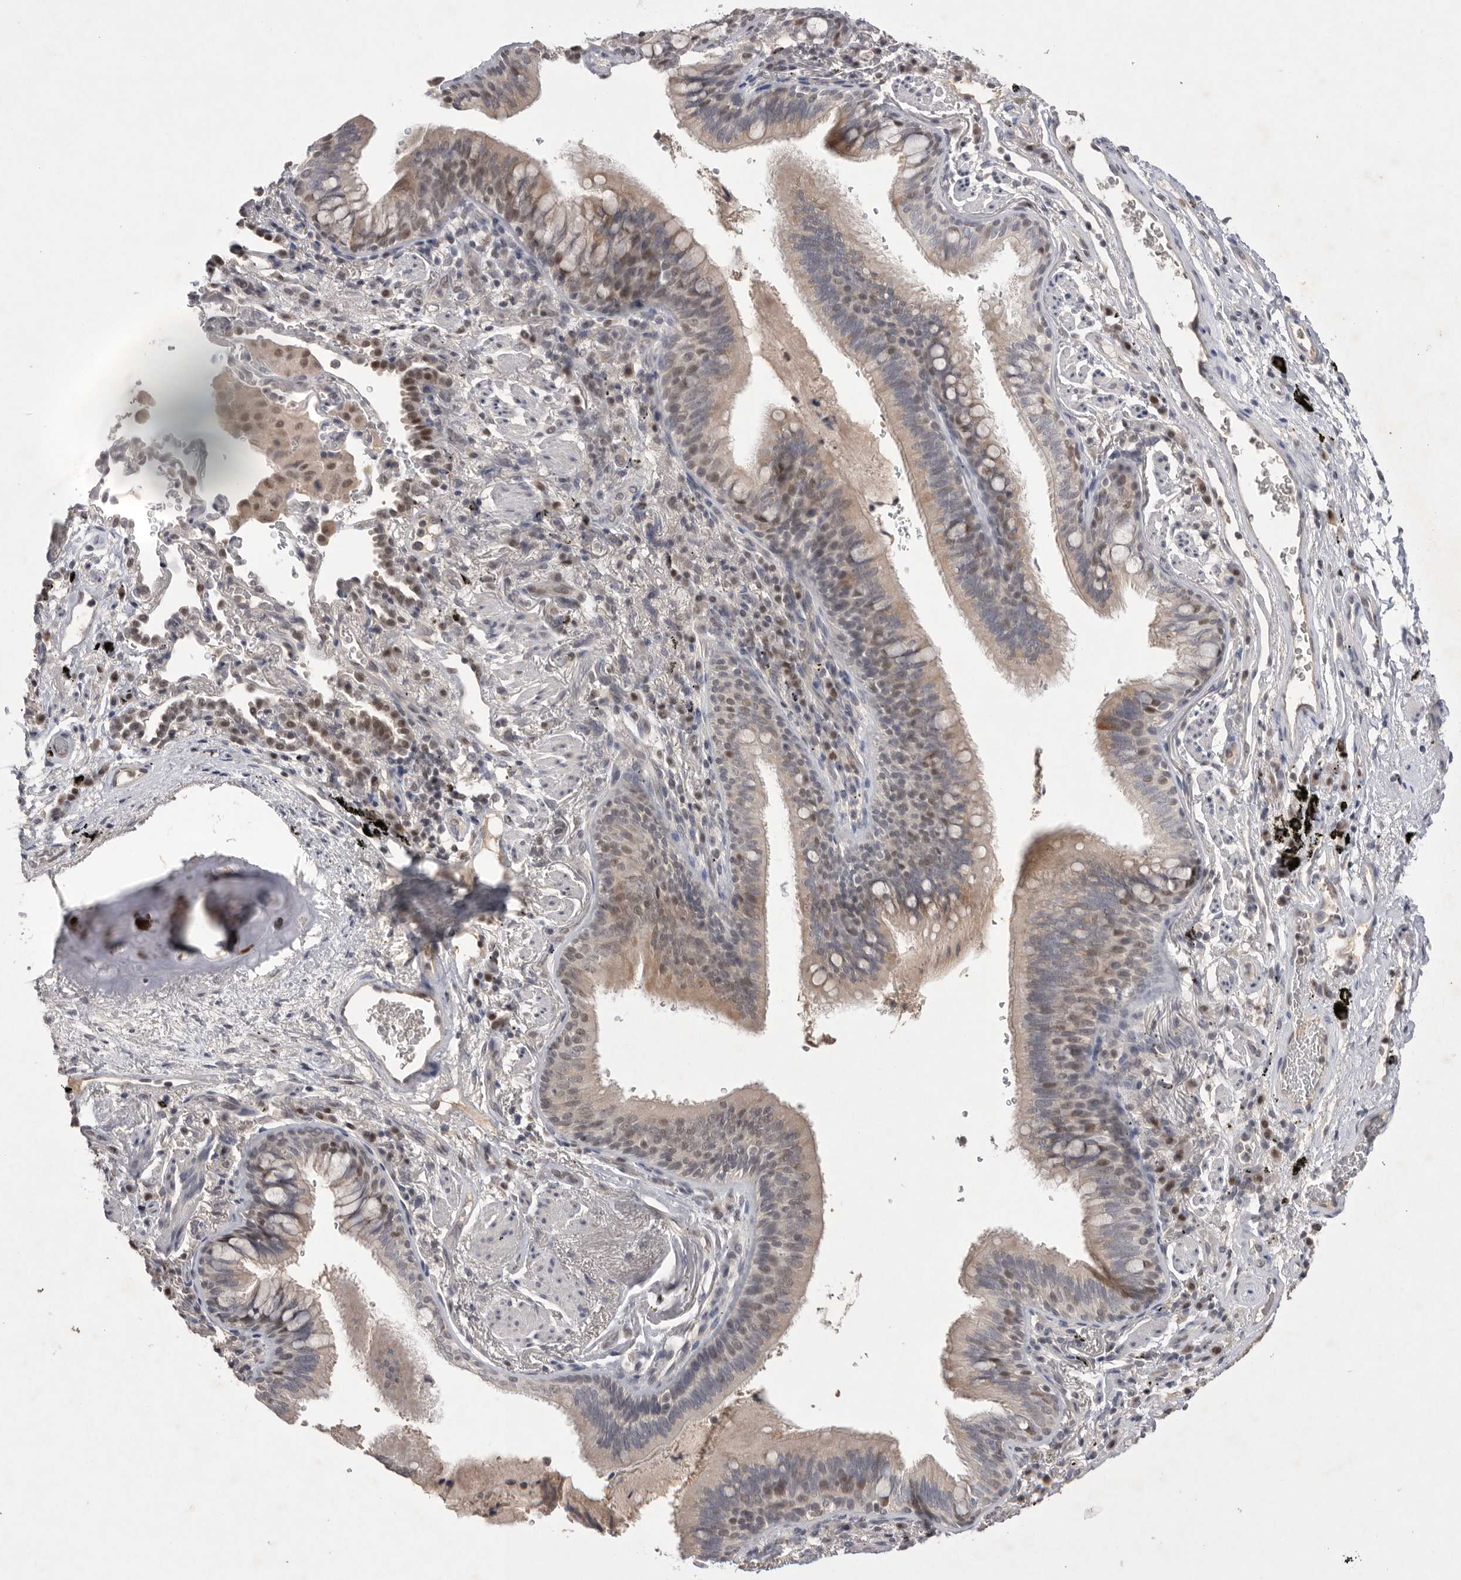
{"staining": {"intensity": "weak", "quantity": "25%-75%", "location": "cytoplasmic/membranous,nuclear"}, "tissue": "bronchus", "cell_type": "Respiratory epithelial cells", "image_type": "normal", "snomed": [{"axis": "morphology", "description": "Normal tissue, NOS"}, {"axis": "morphology", "description": "Inflammation, NOS"}, {"axis": "topography", "description": "Bronchus"}], "caption": "An image of bronchus stained for a protein shows weak cytoplasmic/membranous,nuclear brown staining in respiratory epithelial cells. The staining was performed using DAB to visualize the protein expression in brown, while the nuclei were stained in blue with hematoxylin (Magnification: 20x).", "gene": "HUS1", "patient": {"sex": "male", "age": 69}}